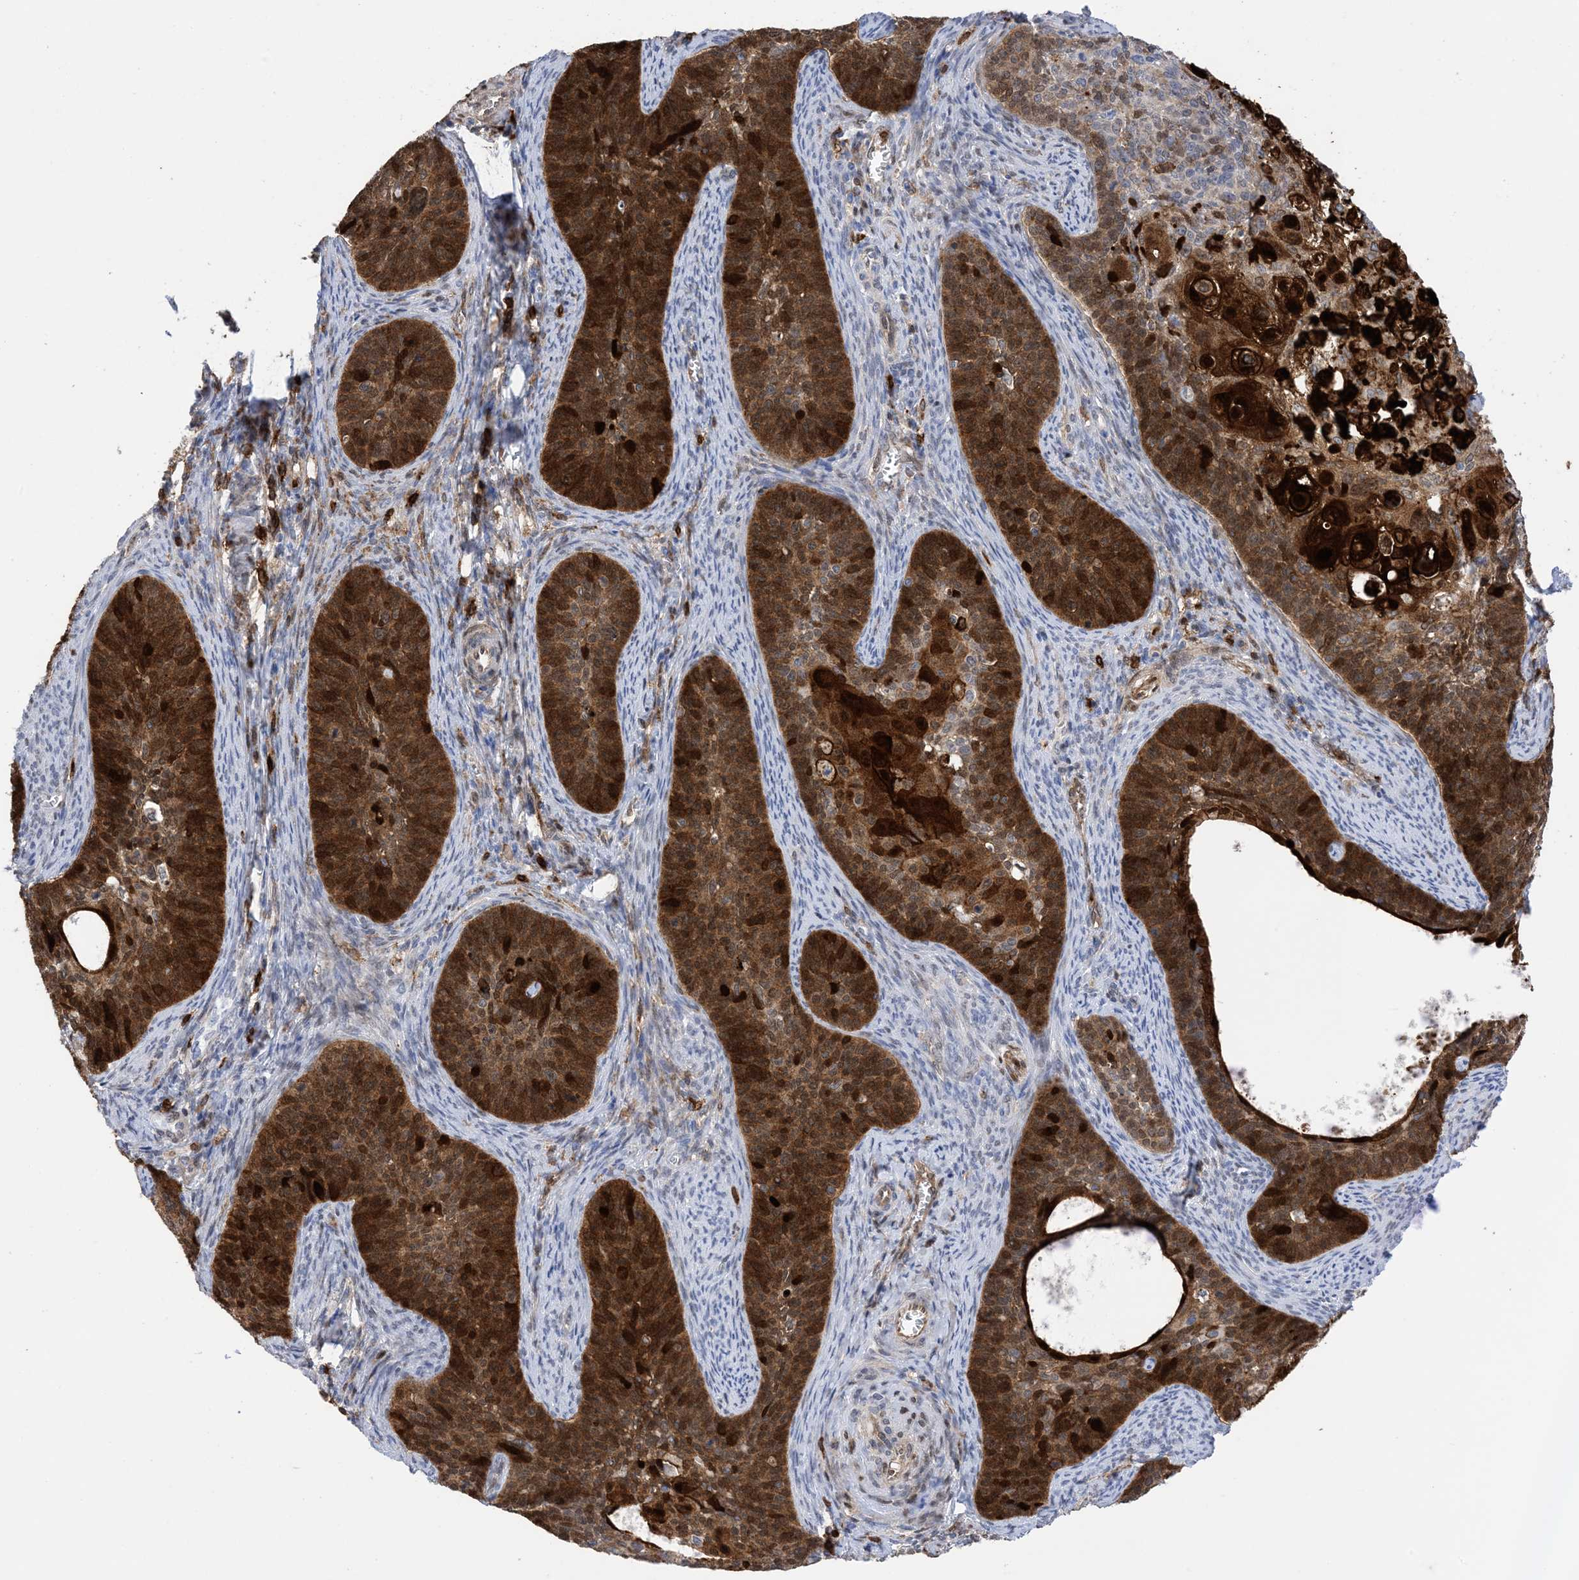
{"staining": {"intensity": "strong", "quantity": ">75%", "location": "cytoplasmic/membranous,nuclear"}, "tissue": "cervical cancer", "cell_type": "Tumor cells", "image_type": "cancer", "snomed": [{"axis": "morphology", "description": "Squamous cell carcinoma, NOS"}, {"axis": "topography", "description": "Cervix"}], "caption": "Immunohistochemical staining of human cervical cancer (squamous cell carcinoma) displays high levels of strong cytoplasmic/membranous and nuclear protein positivity in approximately >75% of tumor cells.", "gene": "ANXA1", "patient": {"sex": "female", "age": 33}}